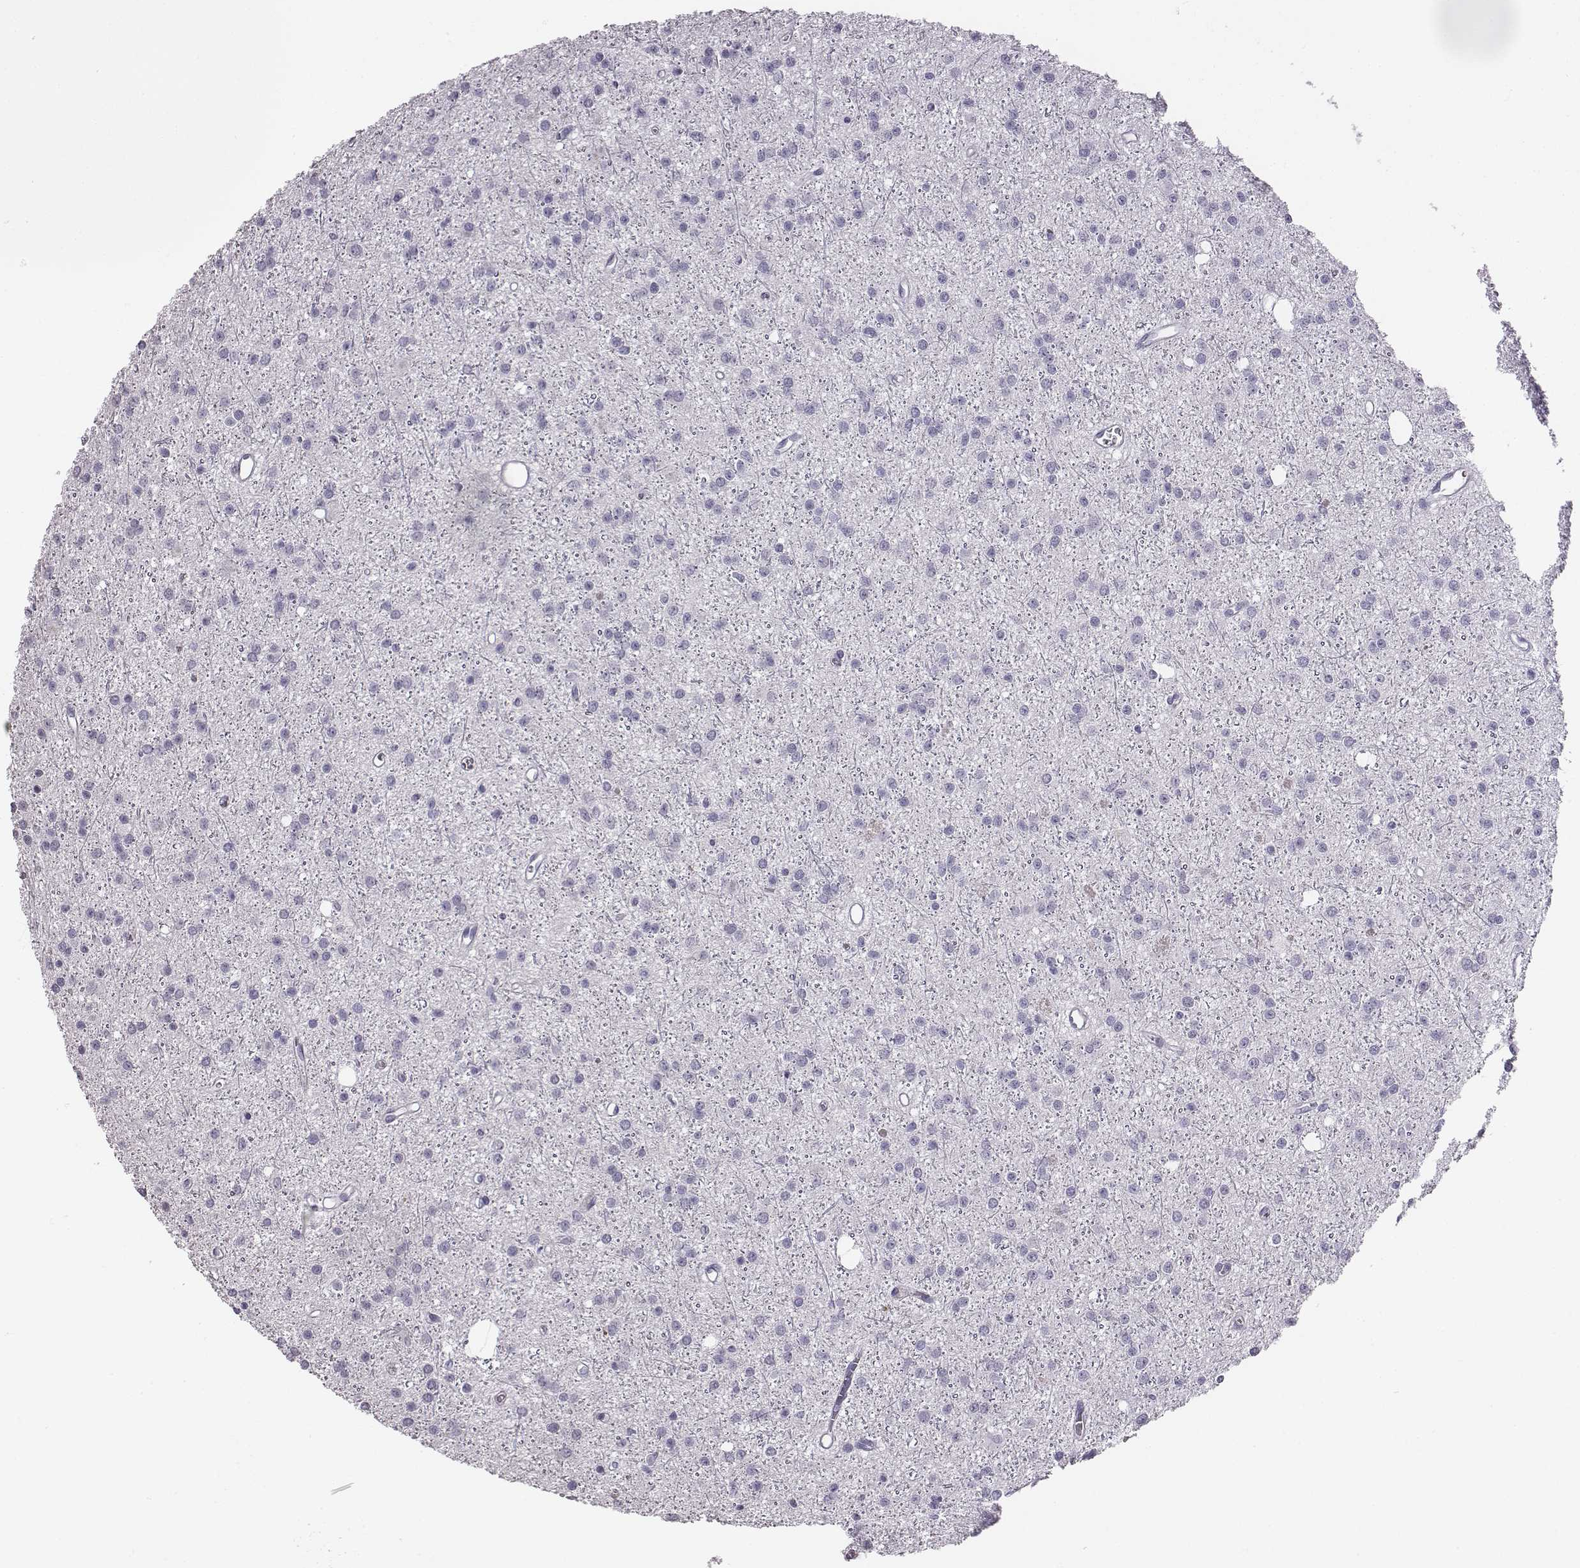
{"staining": {"intensity": "negative", "quantity": "none", "location": "none"}, "tissue": "glioma", "cell_type": "Tumor cells", "image_type": "cancer", "snomed": [{"axis": "morphology", "description": "Glioma, malignant, Low grade"}, {"axis": "topography", "description": "Brain"}], "caption": "Immunohistochemistry (IHC) histopathology image of glioma stained for a protein (brown), which exhibits no staining in tumor cells.", "gene": "ADAM7", "patient": {"sex": "male", "age": 27}}